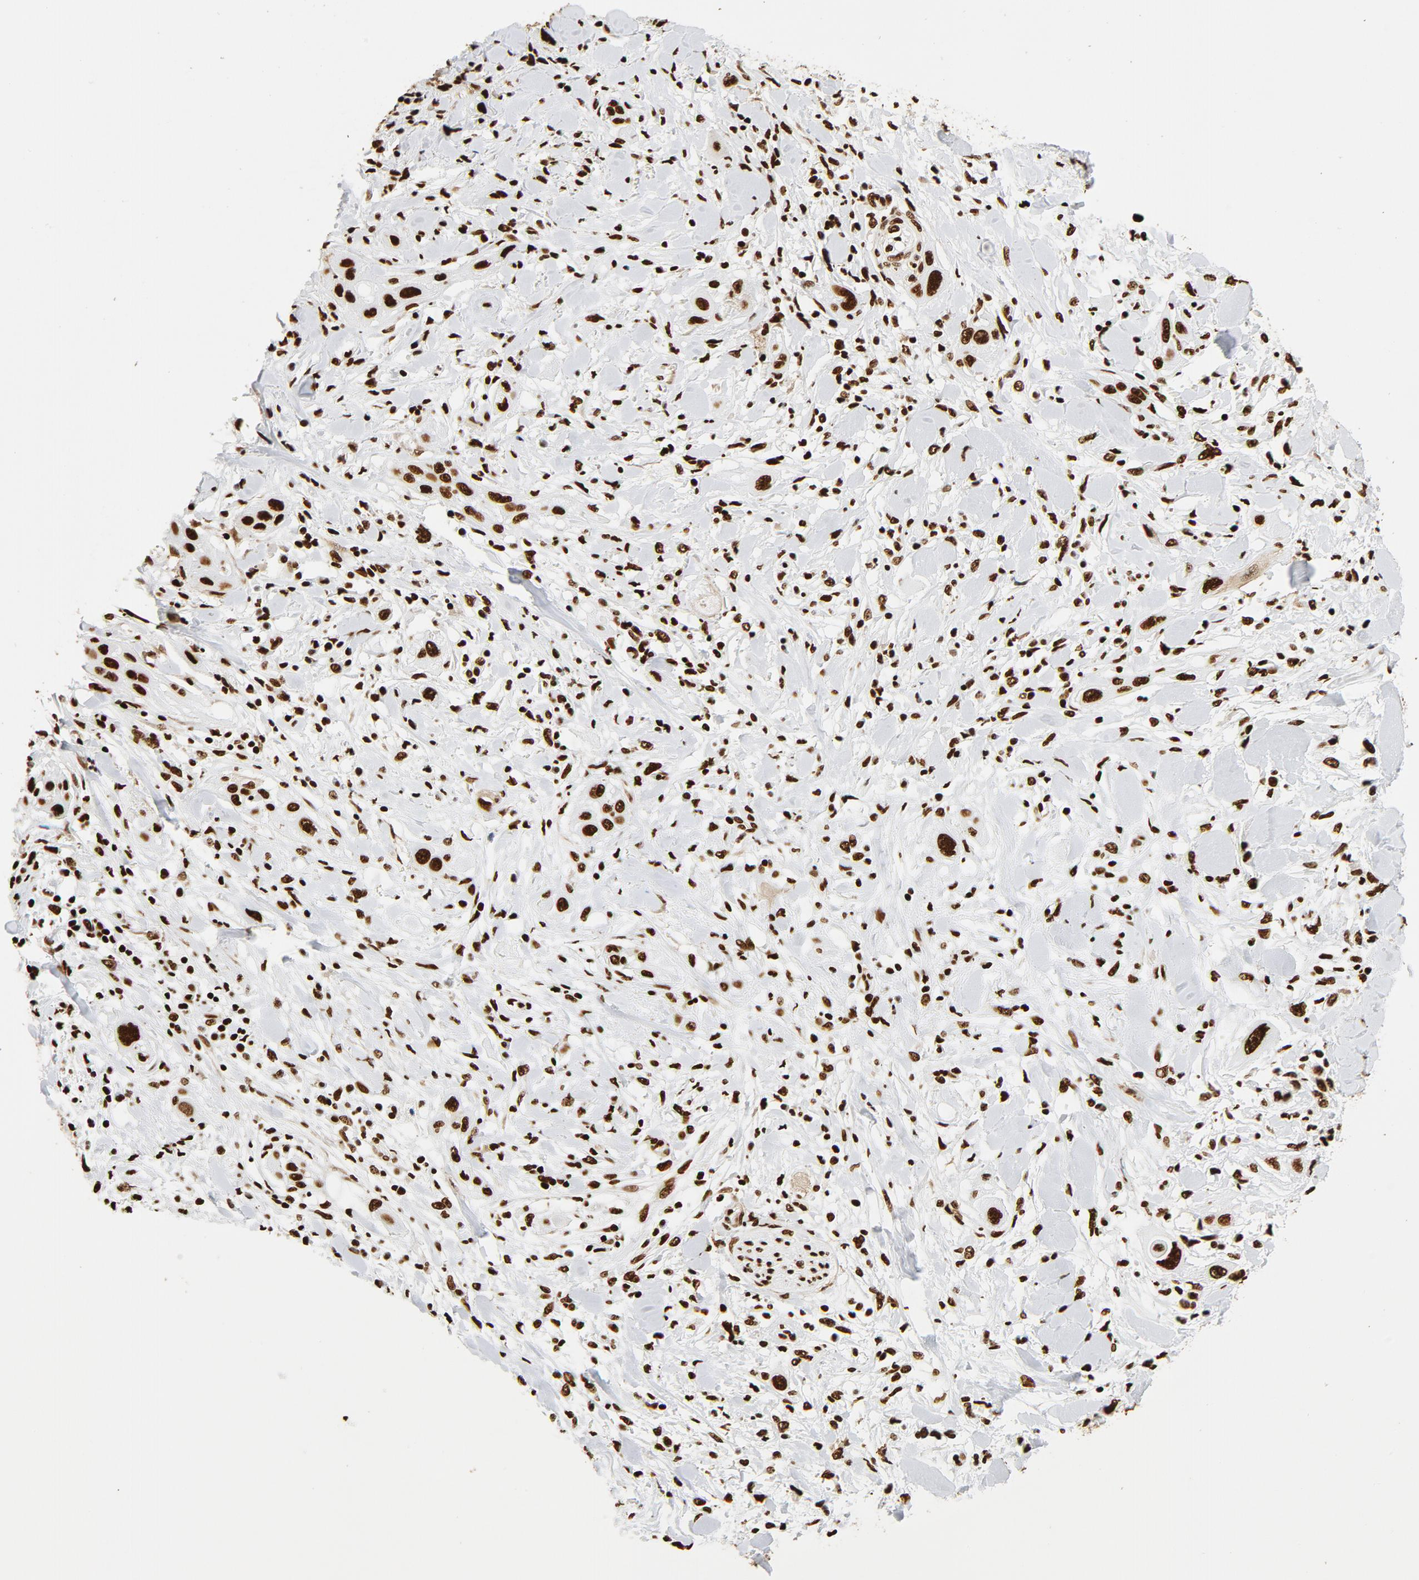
{"staining": {"intensity": "strong", "quantity": ">75%", "location": "nuclear"}, "tissue": "lung cancer", "cell_type": "Tumor cells", "image_type": "cancer", "snomed": [{"axis": "morphology", "description": "Squamous cell carcinoma, NOS"}, {"axis": "topography", "description": "Lung"}], "caption": "This photomicrograph exhibits lung squamous cell carcinoma stained with immunohistochemistry to label a protein in brown. The nuclear of tumor cells show strong positivity for the protein. Nuclei are counter-stained blue.", "gene": "XRCC6", "patient": {"sex": "female", "age": 47}}